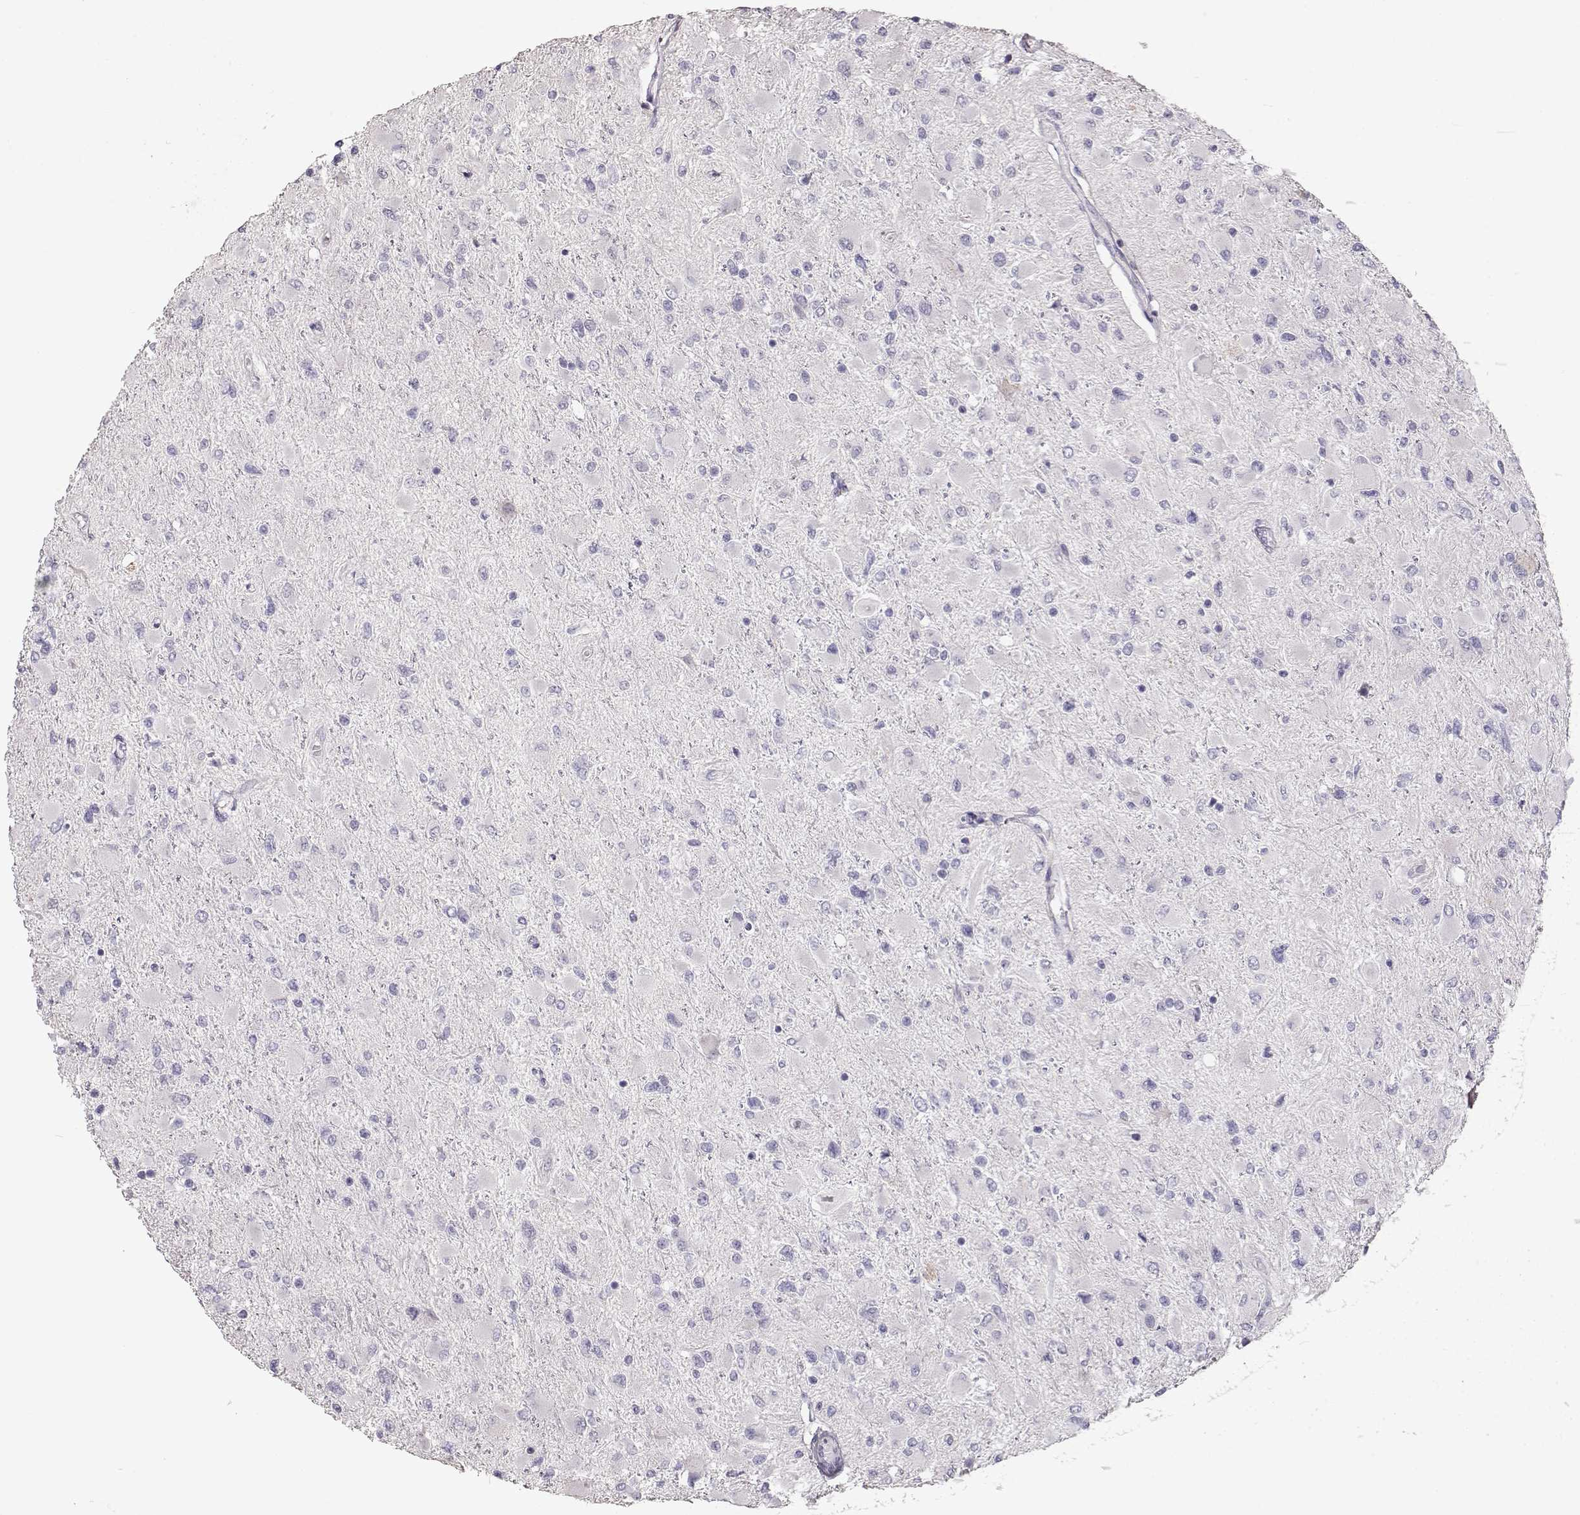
{"staining": {"intensity": "negative", "quantity": "none", "location": "none"}, "tissue": "glioma", "cell_type": "Tumor cells", "image_type": "cancer", "snomed": [{"axis": "morphology", "description": "Glioma, malignant, High grade"}, {"axis": "topography", "description": "Cerebral cortex"}], "caption": "Glioma stained for a protein using immunohistochemistry (IHC) demonstrates no staining tumor cells.", "gene": "SLC18A1", "patient": {"sex": "female", "age": 36}}